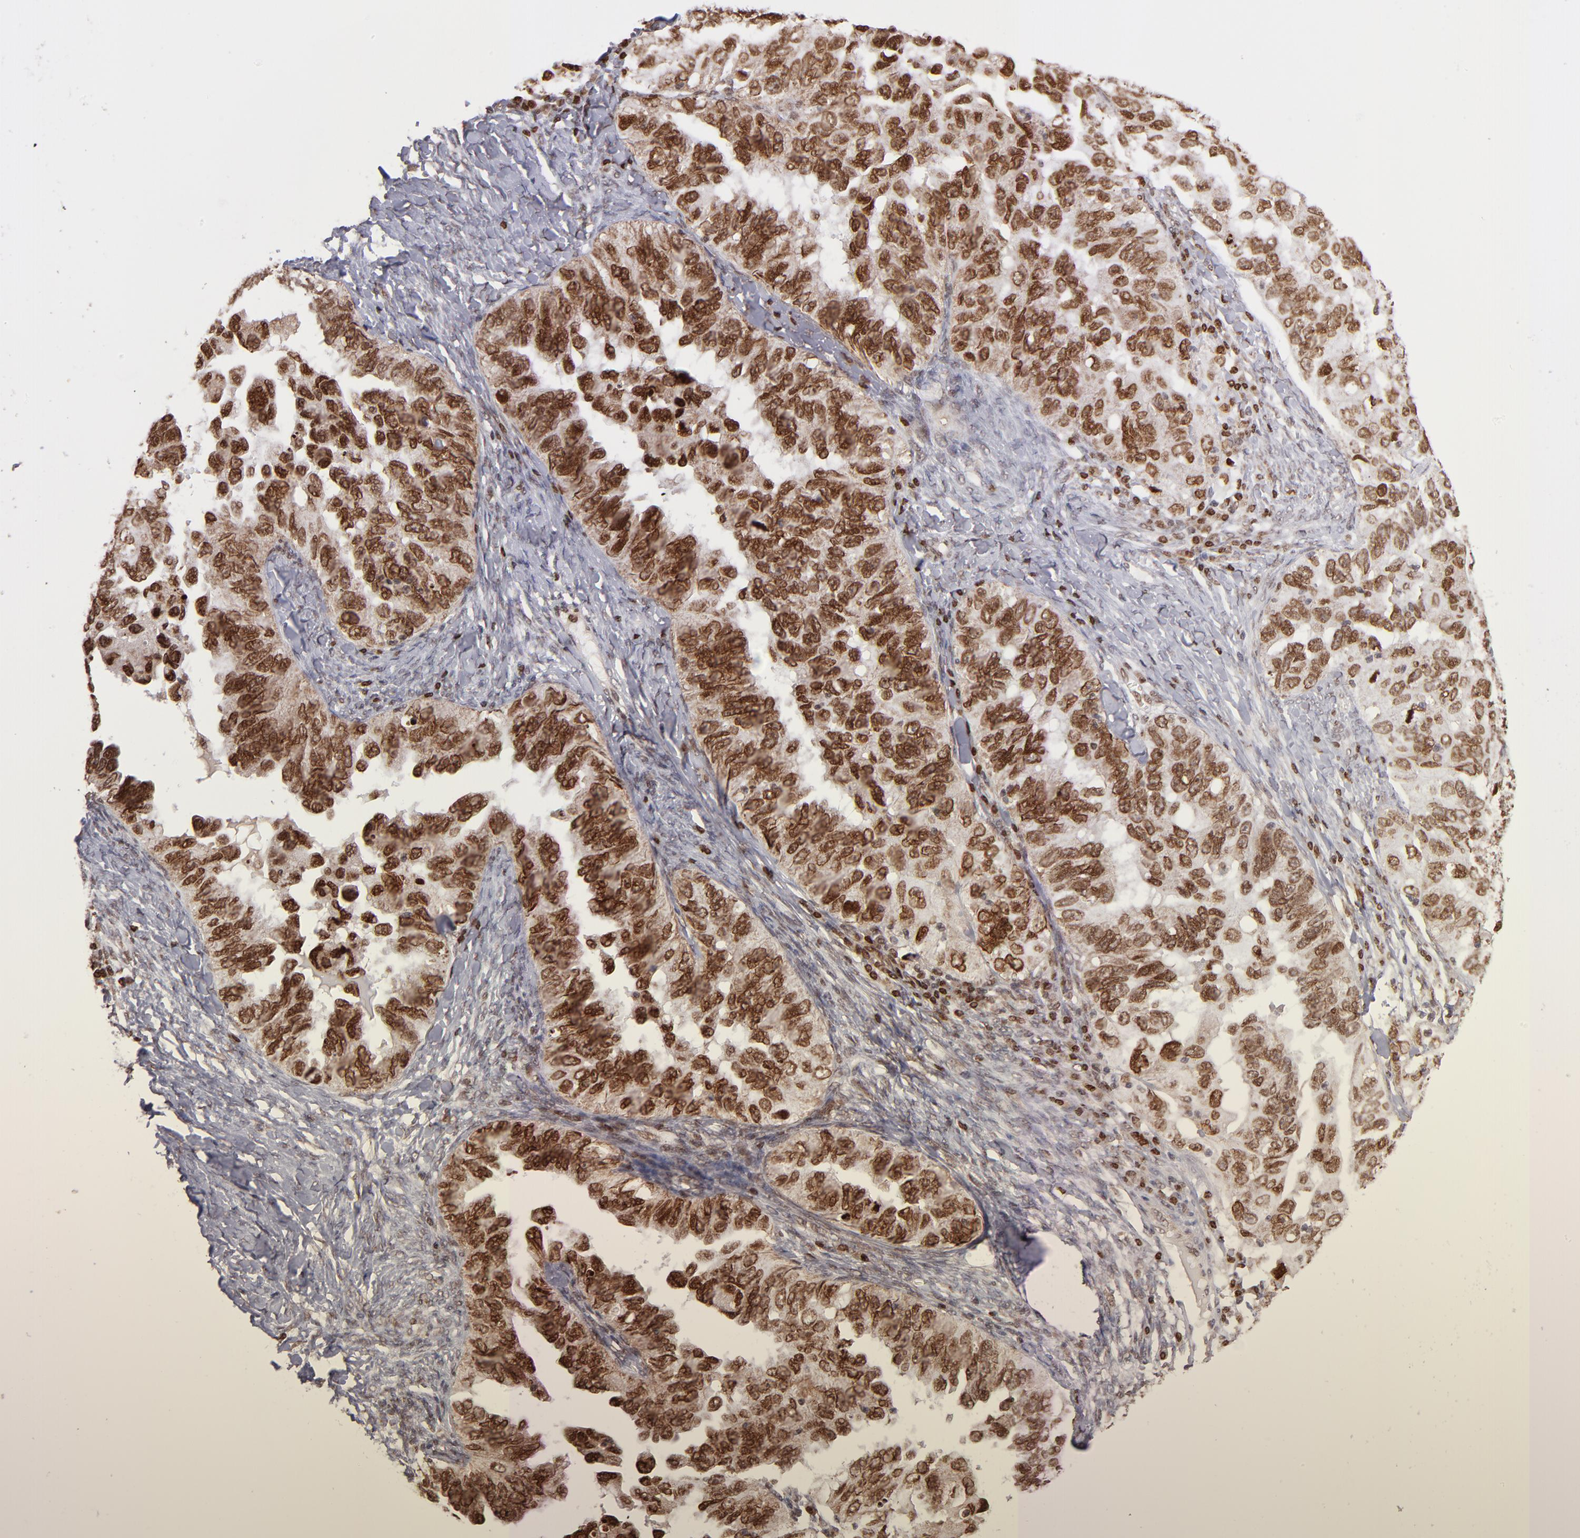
{"staining": {"intensity": "strong", "quantity": ">75%", "location": "cytoplasmic/membranous,nuclear"}, "tissue": "ovarian cancer", "cell_type": "Tumor cells", "image_type": "cancer", "snomed": [{"axis": "morphology", "description": "Cystadenocarcinoma, serous, NOS"}, {"axis": "topography", "description": "Ovary"}], "caption": "Immunohistochemical staining of ovarian cancer reveals strong cytoplasmic/membranous and nuclear protein staining in about >75% of tumor cells.", "gene": "TOP1MT", "patient": {"sex": "female", "age": 82}}